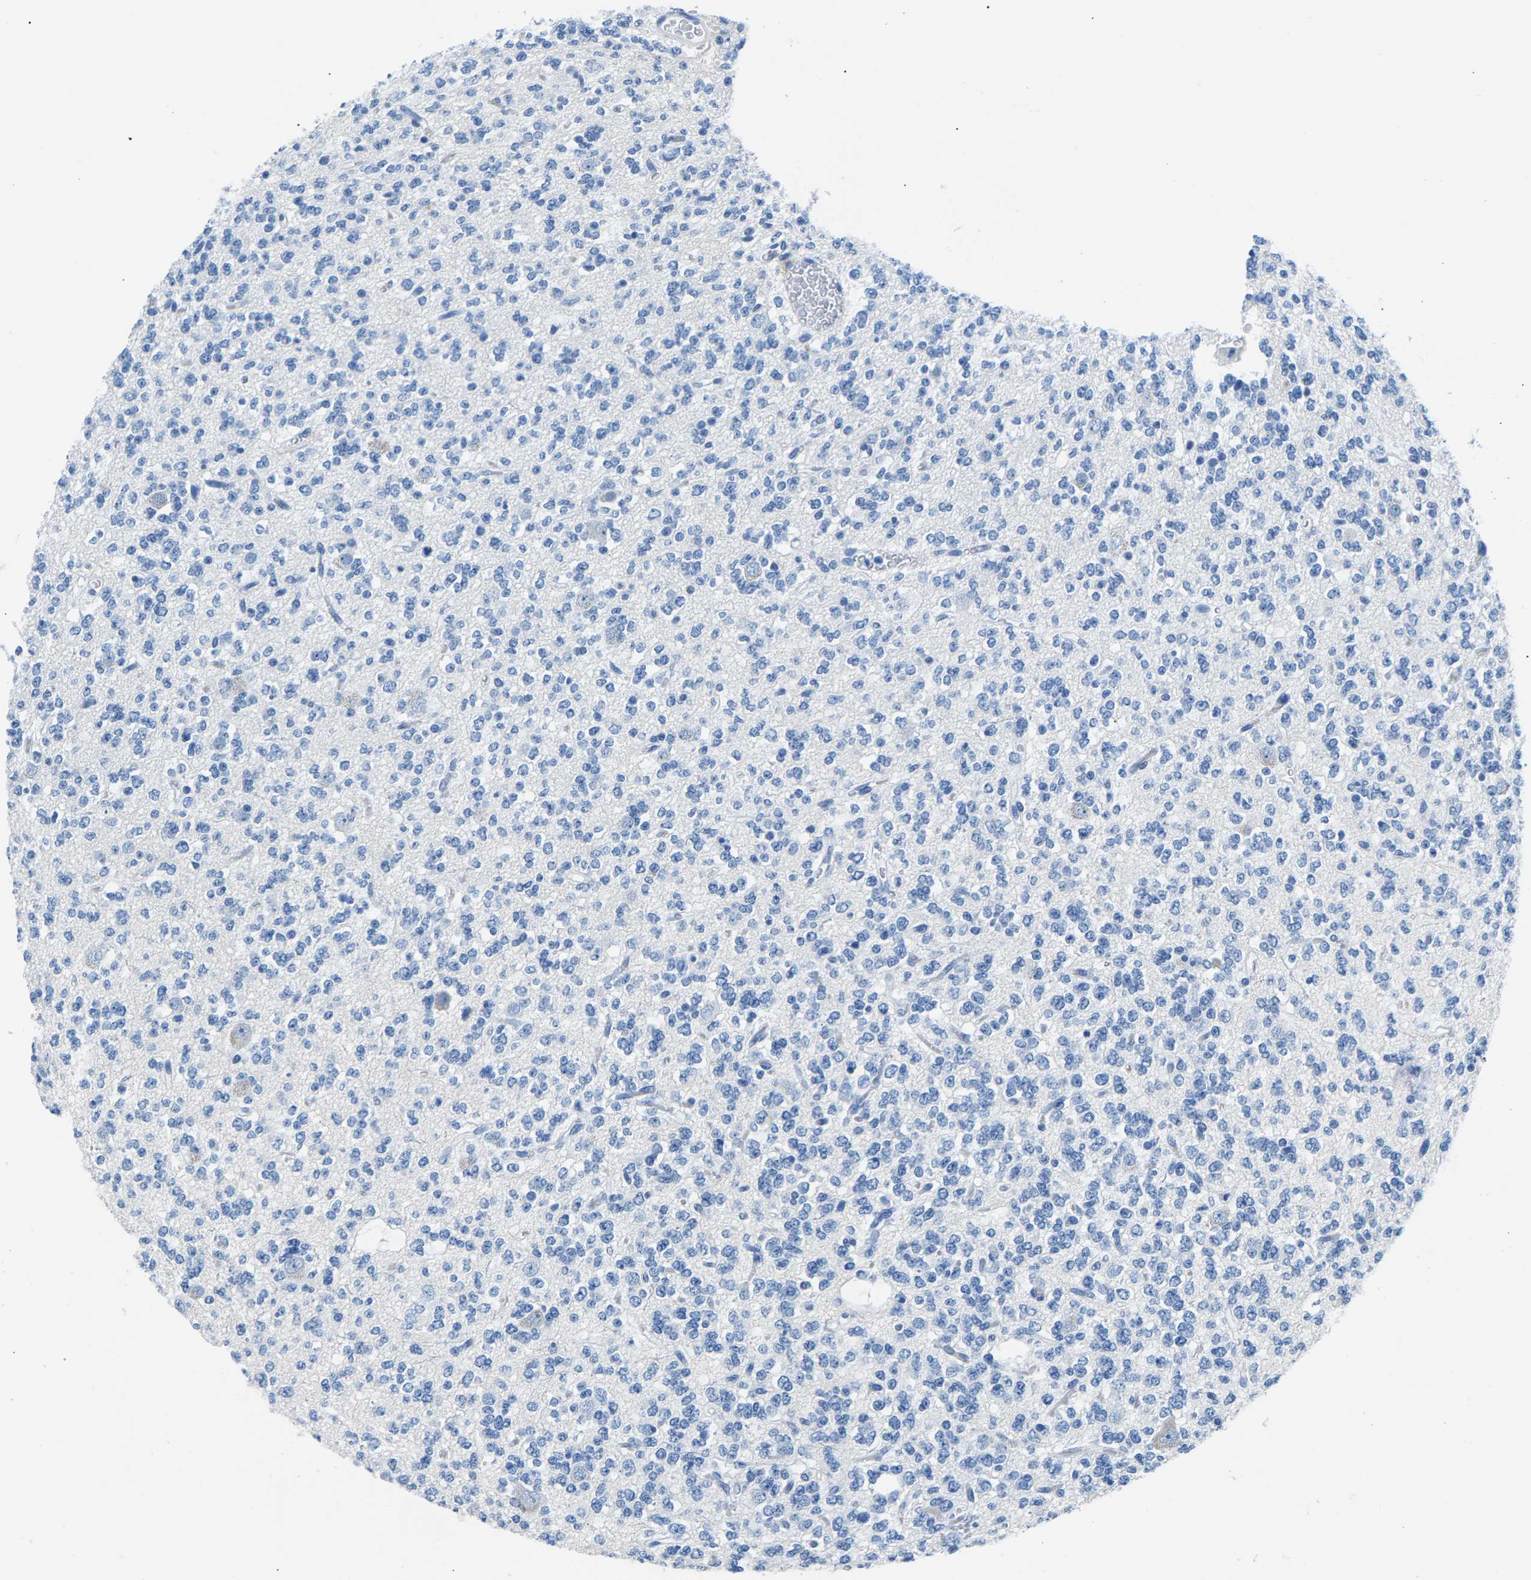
{"staining": {"intensity": "negative", "quantity": "none", "location": "none"}, "tissue": "glioma", "cell_type": "Tumor cells", "image_type": "cancer", "snomed": [{"axis": "morphology", "description": "Glioma, malignant, Low grade"}, {"axis": "topography", "description": "Brain"}], "caption": "Immunohistochemistry (IHC) of malignant glioma (low-grade) demonstrates no positivity in tumor cells. Nuclei are stained in blue.", "gene": "CPS1", "patient": {"sex": "male", "age": 38}}